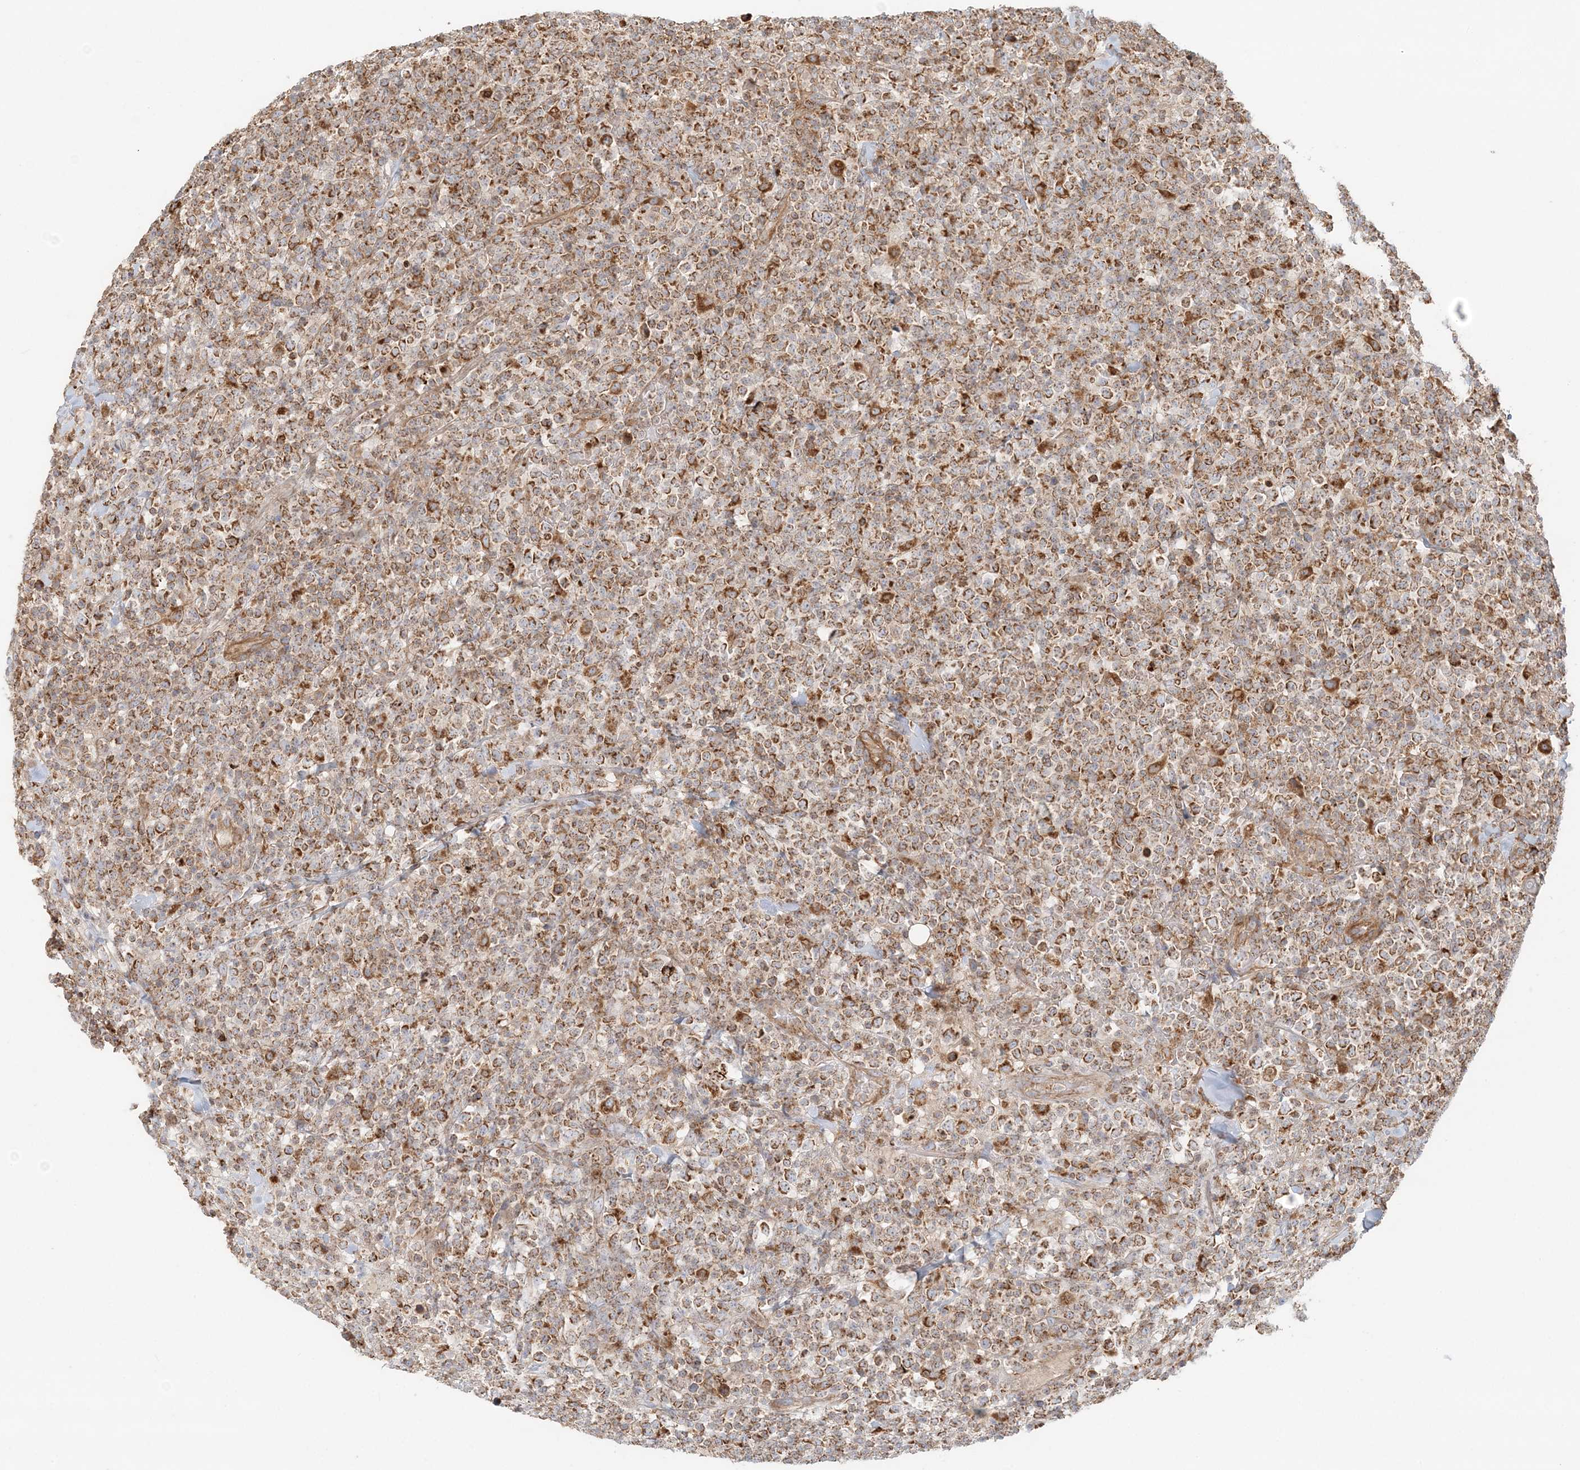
{"staining": {"intensity": "strong", "quantity": ">75%", "location": "cytoplasmic/membranous"}, "tissue": "lymphoma", "cell_type": "Tumor cells", "image_type": "cancer", "snomed": [{"axis": "morphology", "description": "Malignant lymphoma, non-Hodgkin's type, High grade"}, {"axis": "topography", "description": "Colon"}], "caption": "A brown stain labels strong cytoplasmic/membranous staining of a protein in lymphoma tumor cells. (Stains: DAB (3,3'-diaminobenzidine) in brown, nuclei in blue, Microscopy: brightfield microscopy at high magnification).", "gene": "KIAA0232", "patient": {"sex": "female", "age": 53}}